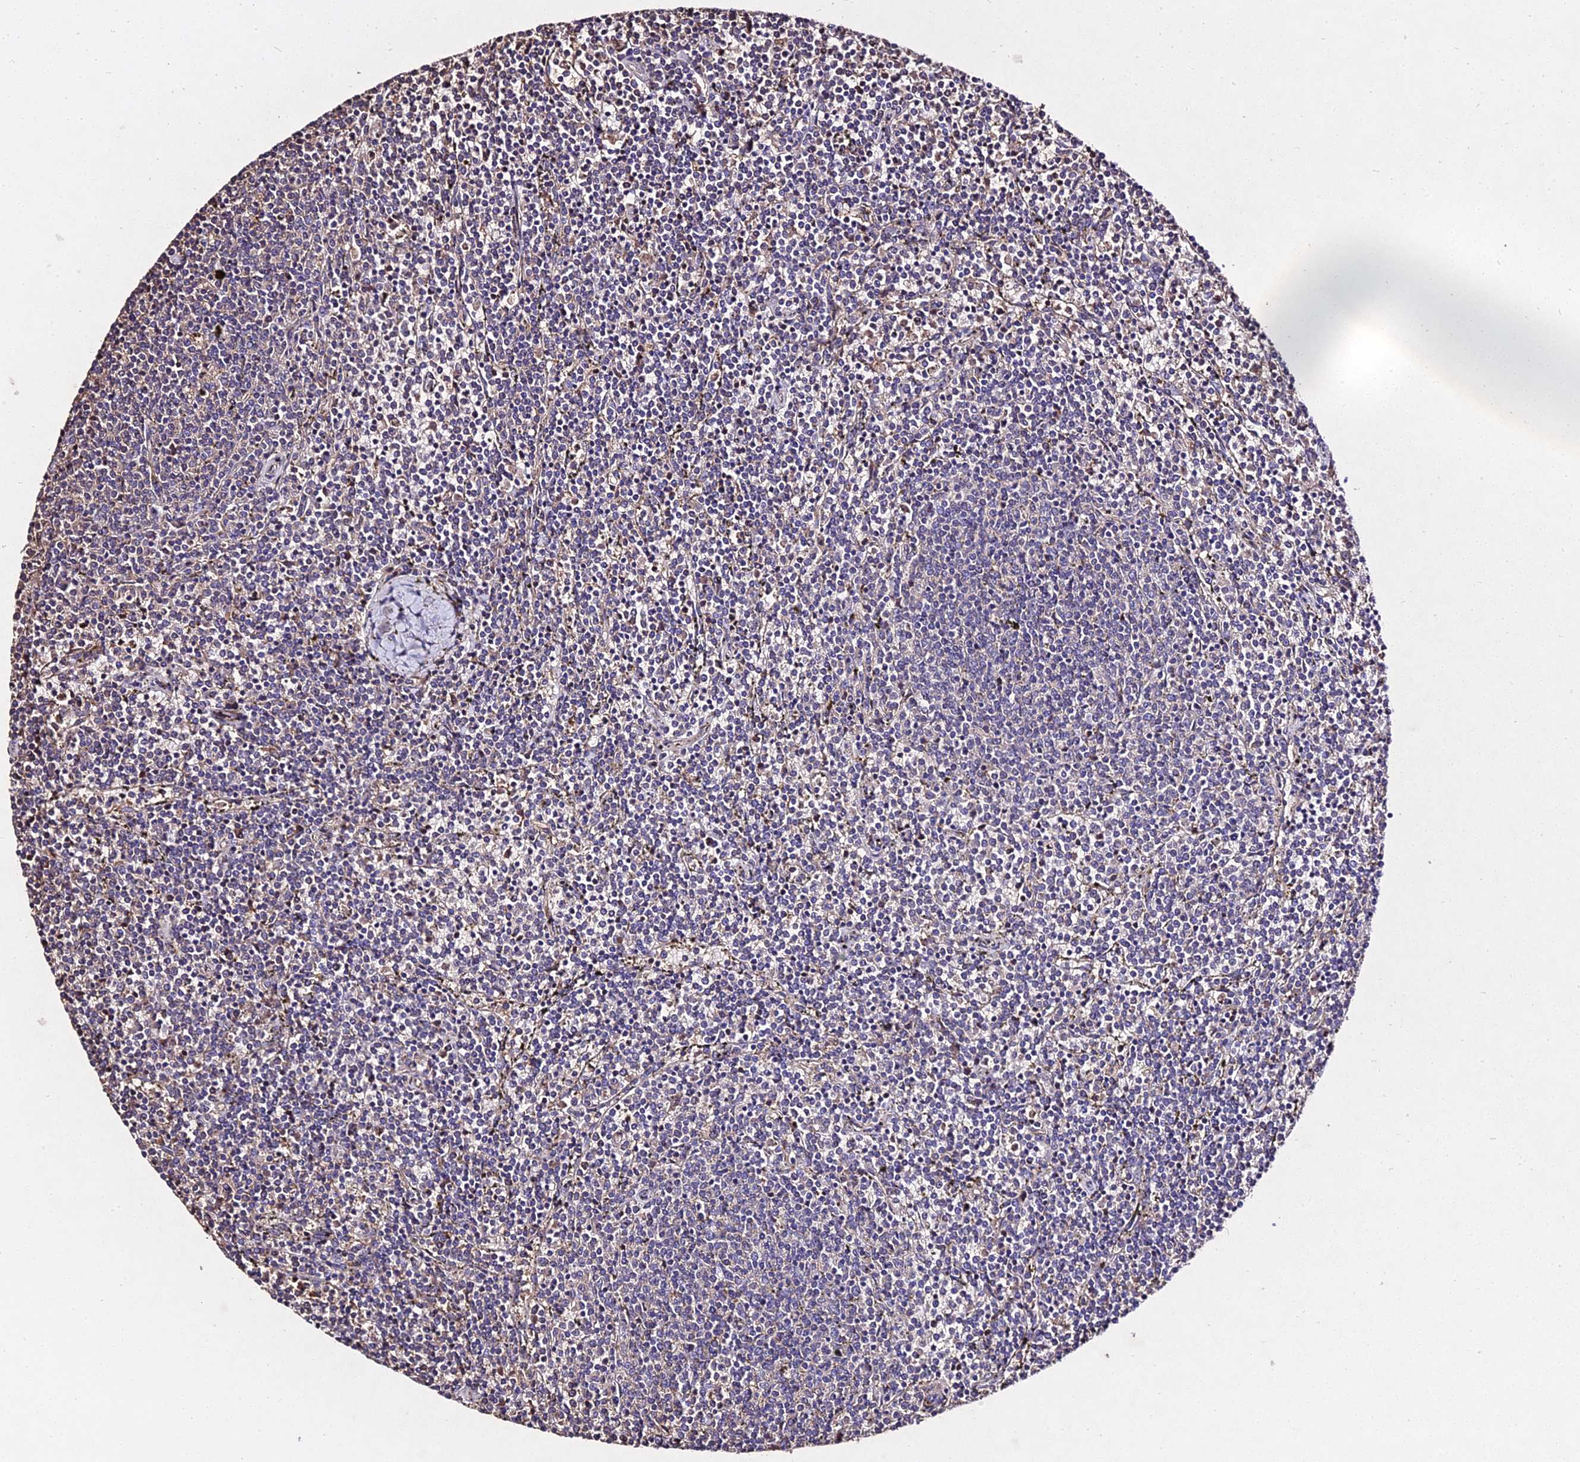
{"staining": {"intensity": "negative", "quantity": "none", "location": "none"}, "tissue": "lymphoma", "cell_type": "Tumor cells", "image_type": "cancer", "snomed": [{"axis": "morphology", "description": "Malignant lymphoma, non-Hodgkin's type, Low grade"}, {"axis": "topography", "description": "Spleen"}], "caption": "The IHC histopathology image has no significant staining in tumor cells of lymphoma tissue. (DAB (3,3'-diaminobenzidine) immunohistochemistry (IHC), high magnification).", "gene": "AP3M2", "patient": {"sex": "female", "age": 50}}